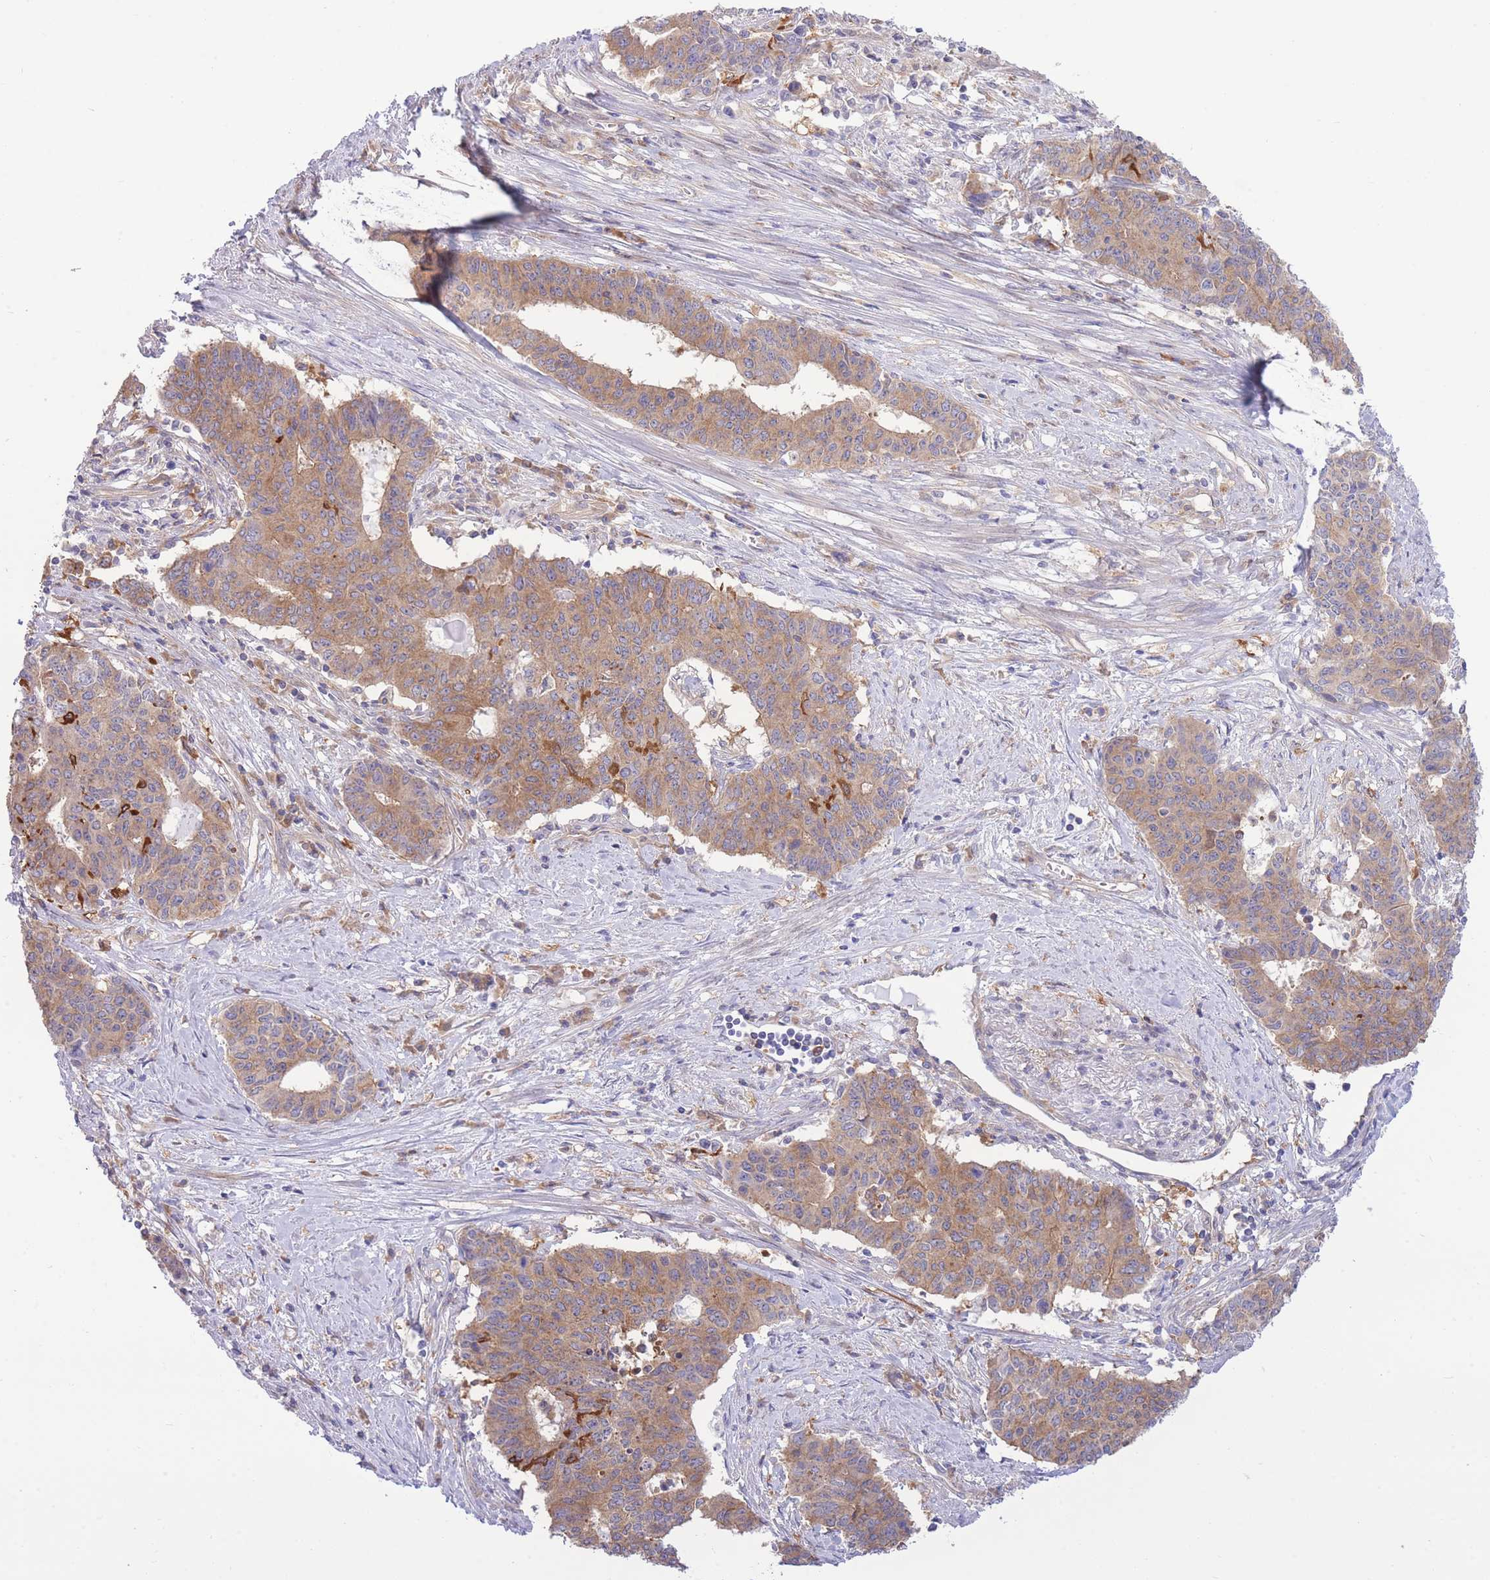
{"staining": {"intensity": "moderate", "quantity": ">75%", "location": "cytoplasmic/membranous"}, "tissue": "endometrial cancer", "cell_type": "Tumor cells", "image_type": "cancer", "snomed": [{"axis": "morphology", "description": "Adenocarcinoma, NOS"}, {"axis": "topography", "description": "Endometrium"}], "caption": "A histopathology image of human endometrial cancer stained for a protein demonstrates moderate cytoplasmic/membranous brown staining in tumor cells. Using DAB (brown) and hematoxylin (blue) stains, captured at high magnification using brightfield microscopy.", "gene": "NAMPT", "patient": {"sex": "female", "age": 59}}